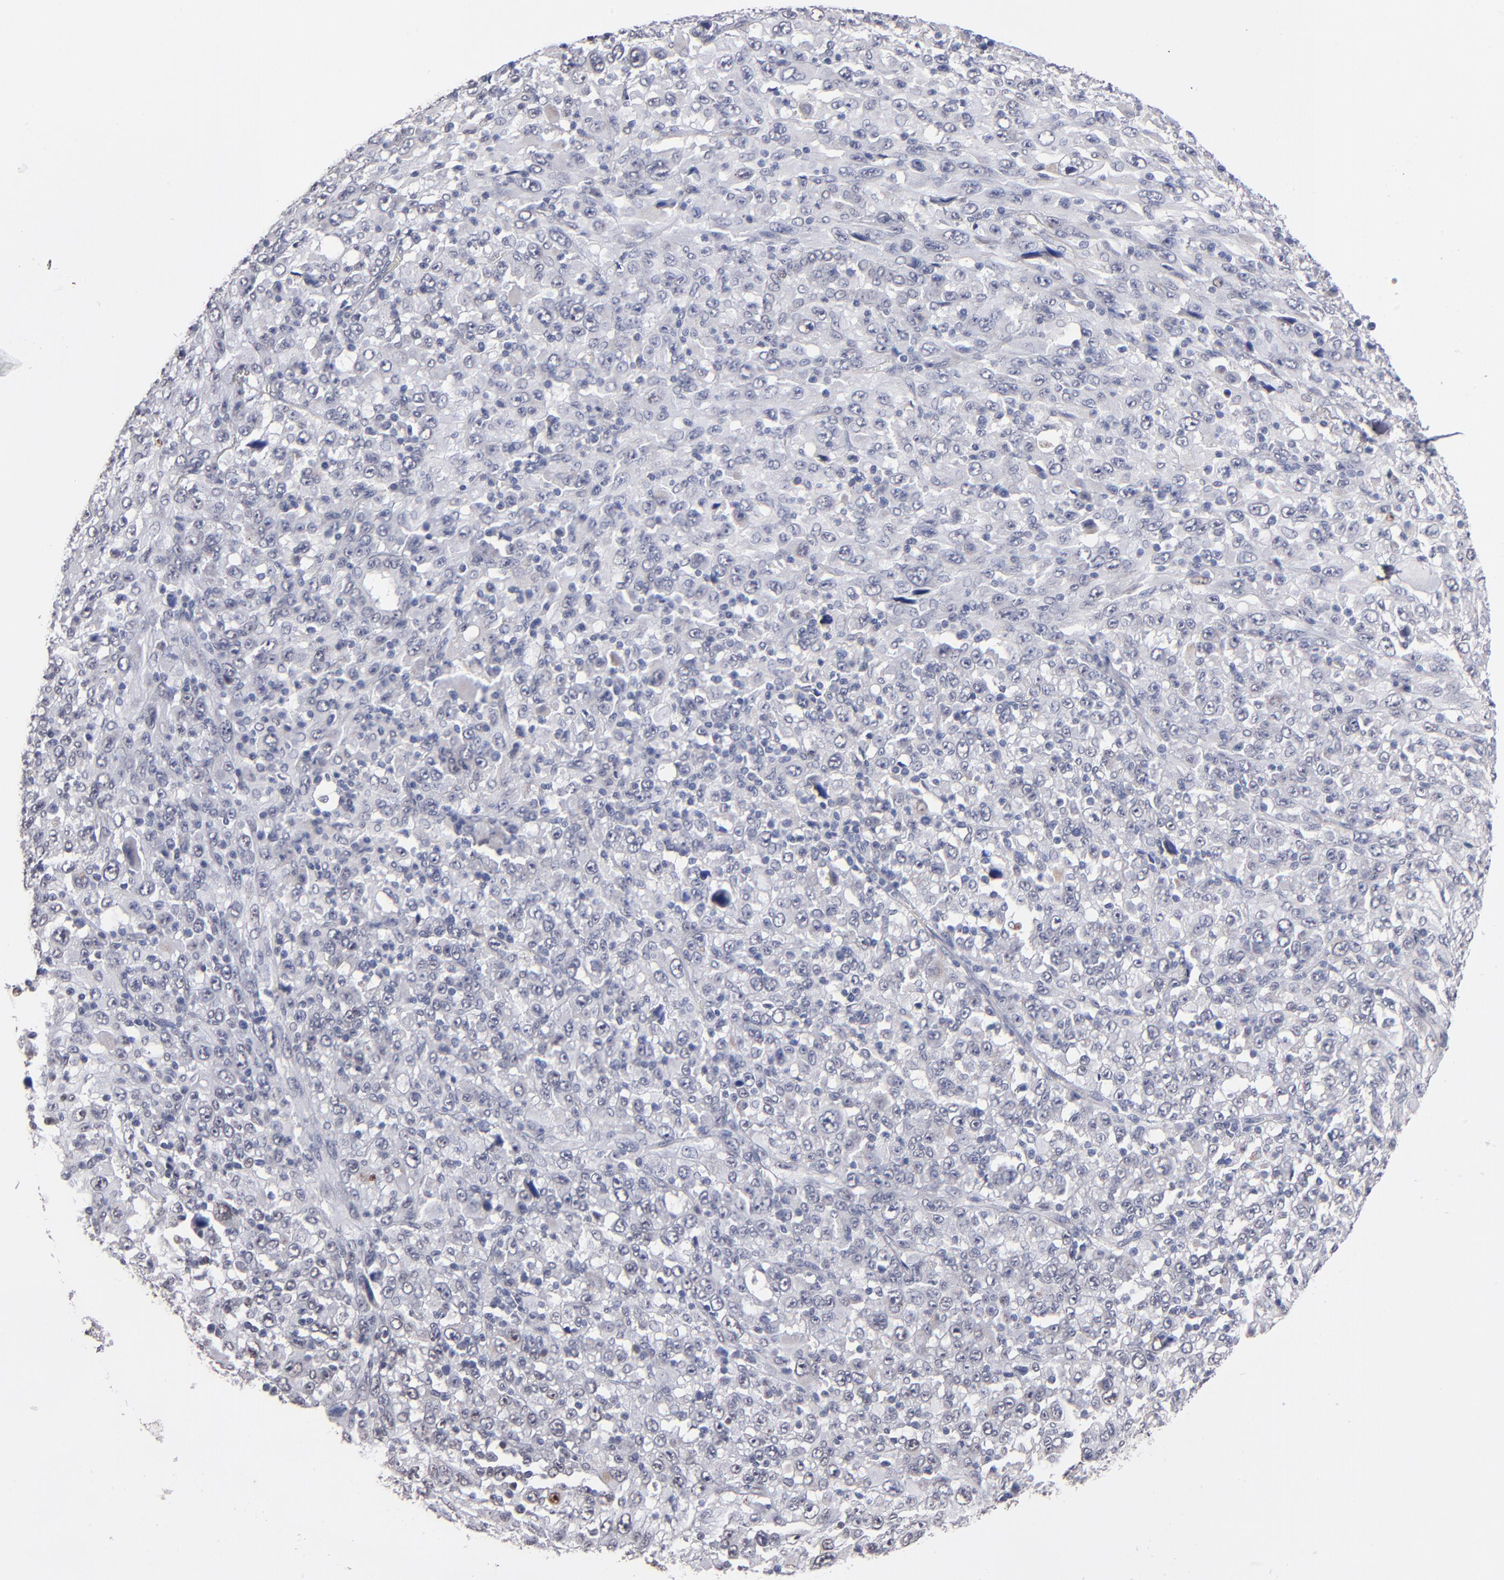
{"staining": {"intensity": "weak", "quantity": "<25%", "location": "nuclear"}, "tissue": "melanoma", "cell_type": "Tumor cells", "image_type": "cancer", "snomed": [{"axis": "morphology", "description": "Malignant melanoma, Metastatic site"}, {"axis": "topography", "description": "Skin"}], "caption": "Tumor cells show no significant protein staining in melanoma. (DAB IHC with hematoxylin counter stain).", "gene": "MN1", "patient": {"sex": "female", "age": 56}}